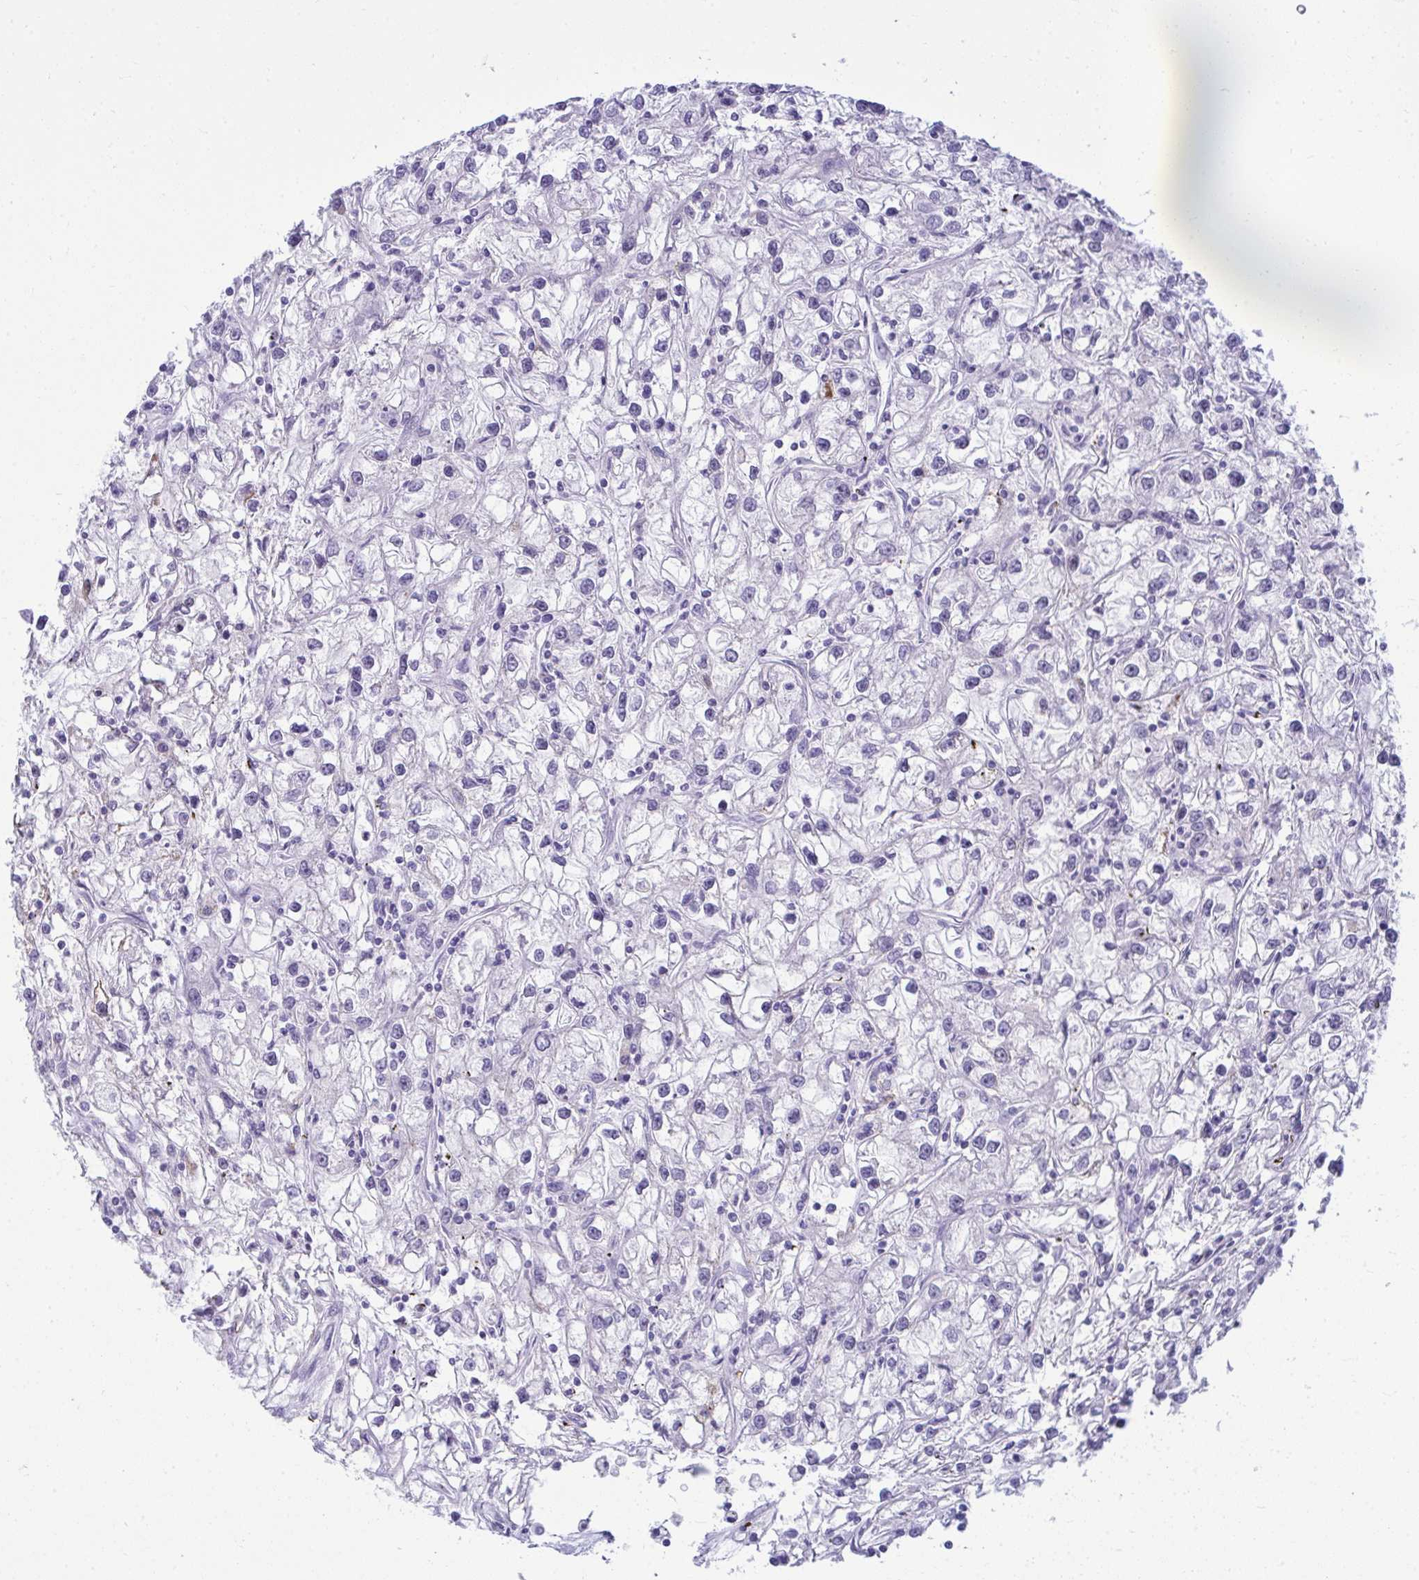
{"staining": {"intensity": "negative", "quantity": "none", "location": "none"}, "tissue": "renal cancer", "cell_type": "Tumor cells", "image_type": "cancer", "snomed": [{"axis": "morphology", "description": "Adenocarcinoma, NOS"}, {"axis": "topography", "description": "Kidney"}], "caption": "The photomicrograph demonstrates no staining of tumor cells in adenocarcinoma (renal). (DAB (3,3'-diaminobenzidine) immunohistochemistry (IHC) with hematoxylin counter stain).", "gene": "OR5F1", "patient": {"sex": "female", "age": 59}}